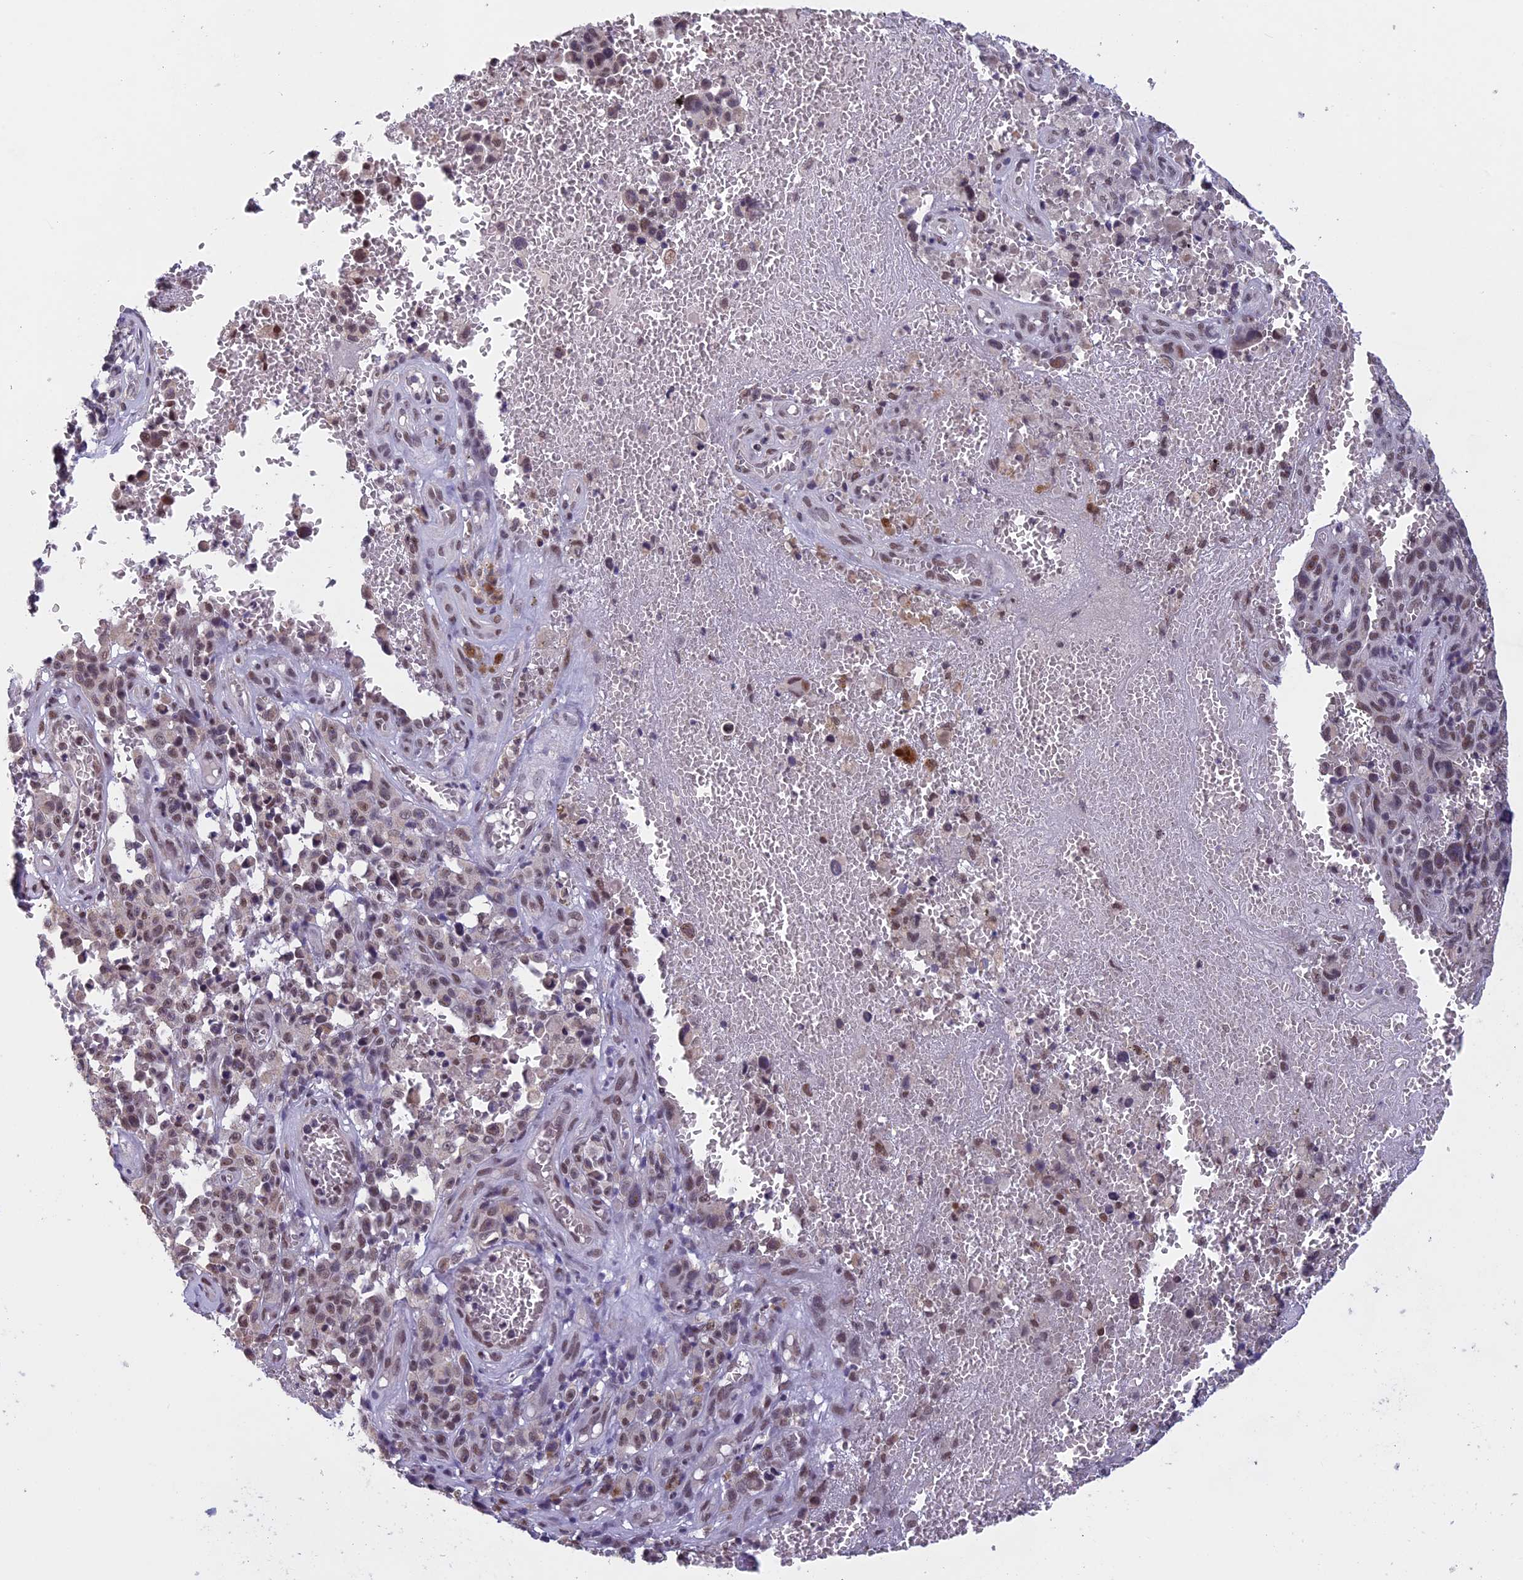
{"staining": {"intensity": "moderate", "quantity": ">75%", "location": "nuclear"}, "tissue": "melanoma", "cell_type": "Tumor cells", "image_type": "cancer", "snomed": [{"axis": "morphology", "description": "Malignant melanoma, NOS"}, {"axis": "topography", "description": "Skin"}], "caption": "Protein analysis of melanoma tissue shows moderate nuclear staining in approximately >75% of tumor cells. Nuclei are stained in blue.", "gene": "RNF40", "patient": {"sex": "female", "age": 82}}